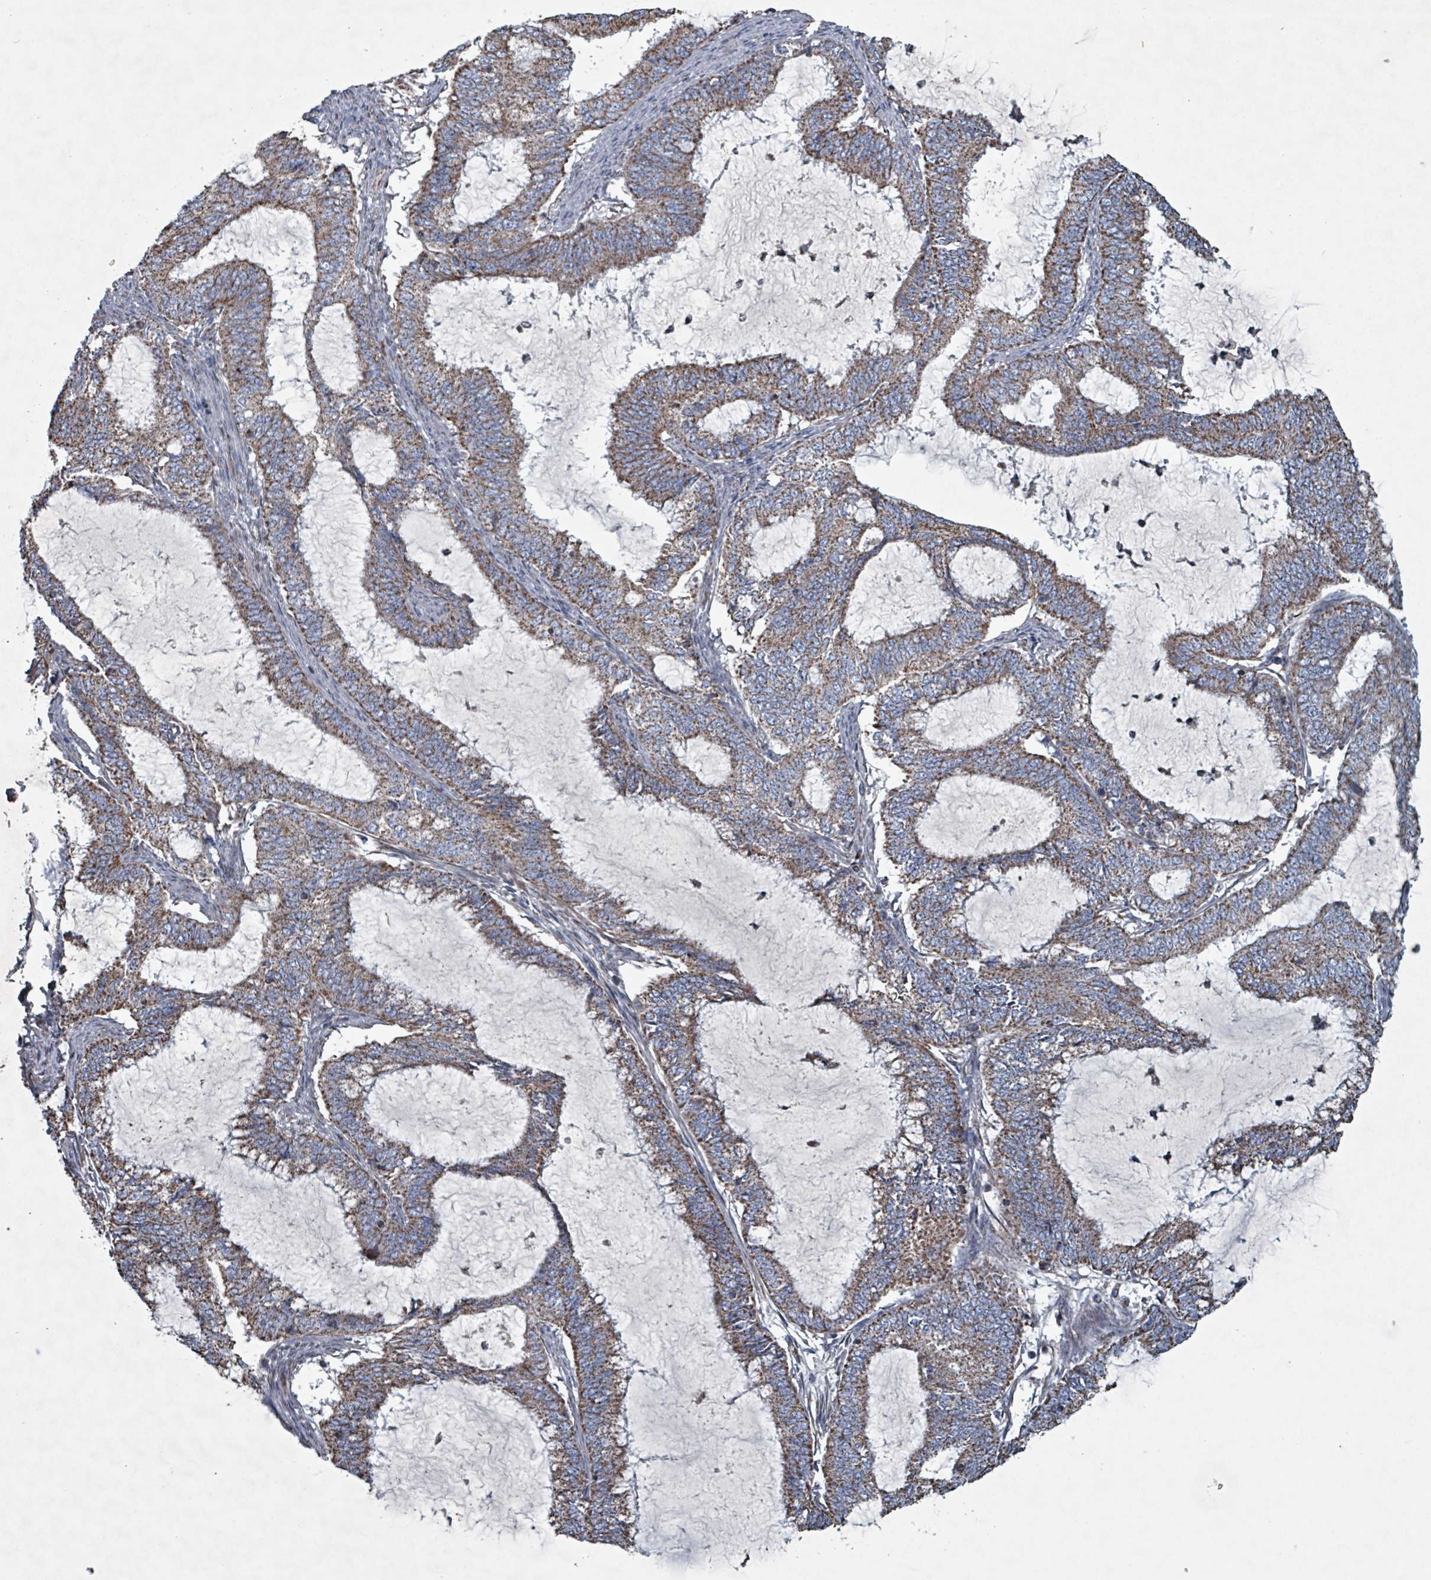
{"staining": {"intensity": "moderate", "quantity": ">75%", "location": "cytoplasmic/membranous"}, "tissue": "endometrial cancer", "cell_type": "Tumor cells", "image_type": "cancer", "snomed": [{"axis": "morphology", "description": "Adenocarcinoma, NOS"}, {"axis": "topography", "description": "Endometrium"}], "caption": "Moderate cytoplasmic/membranous protein staining is present in about >75% of tumor cells in endometrial cancer (adenocarcinoma). (Stains: DAB in brown, nuclei in blue, Microscopy: brightfield microscopy at high magnification).", "gene": "ABHD18", "patient": {"sex": "female", "age": 51}}